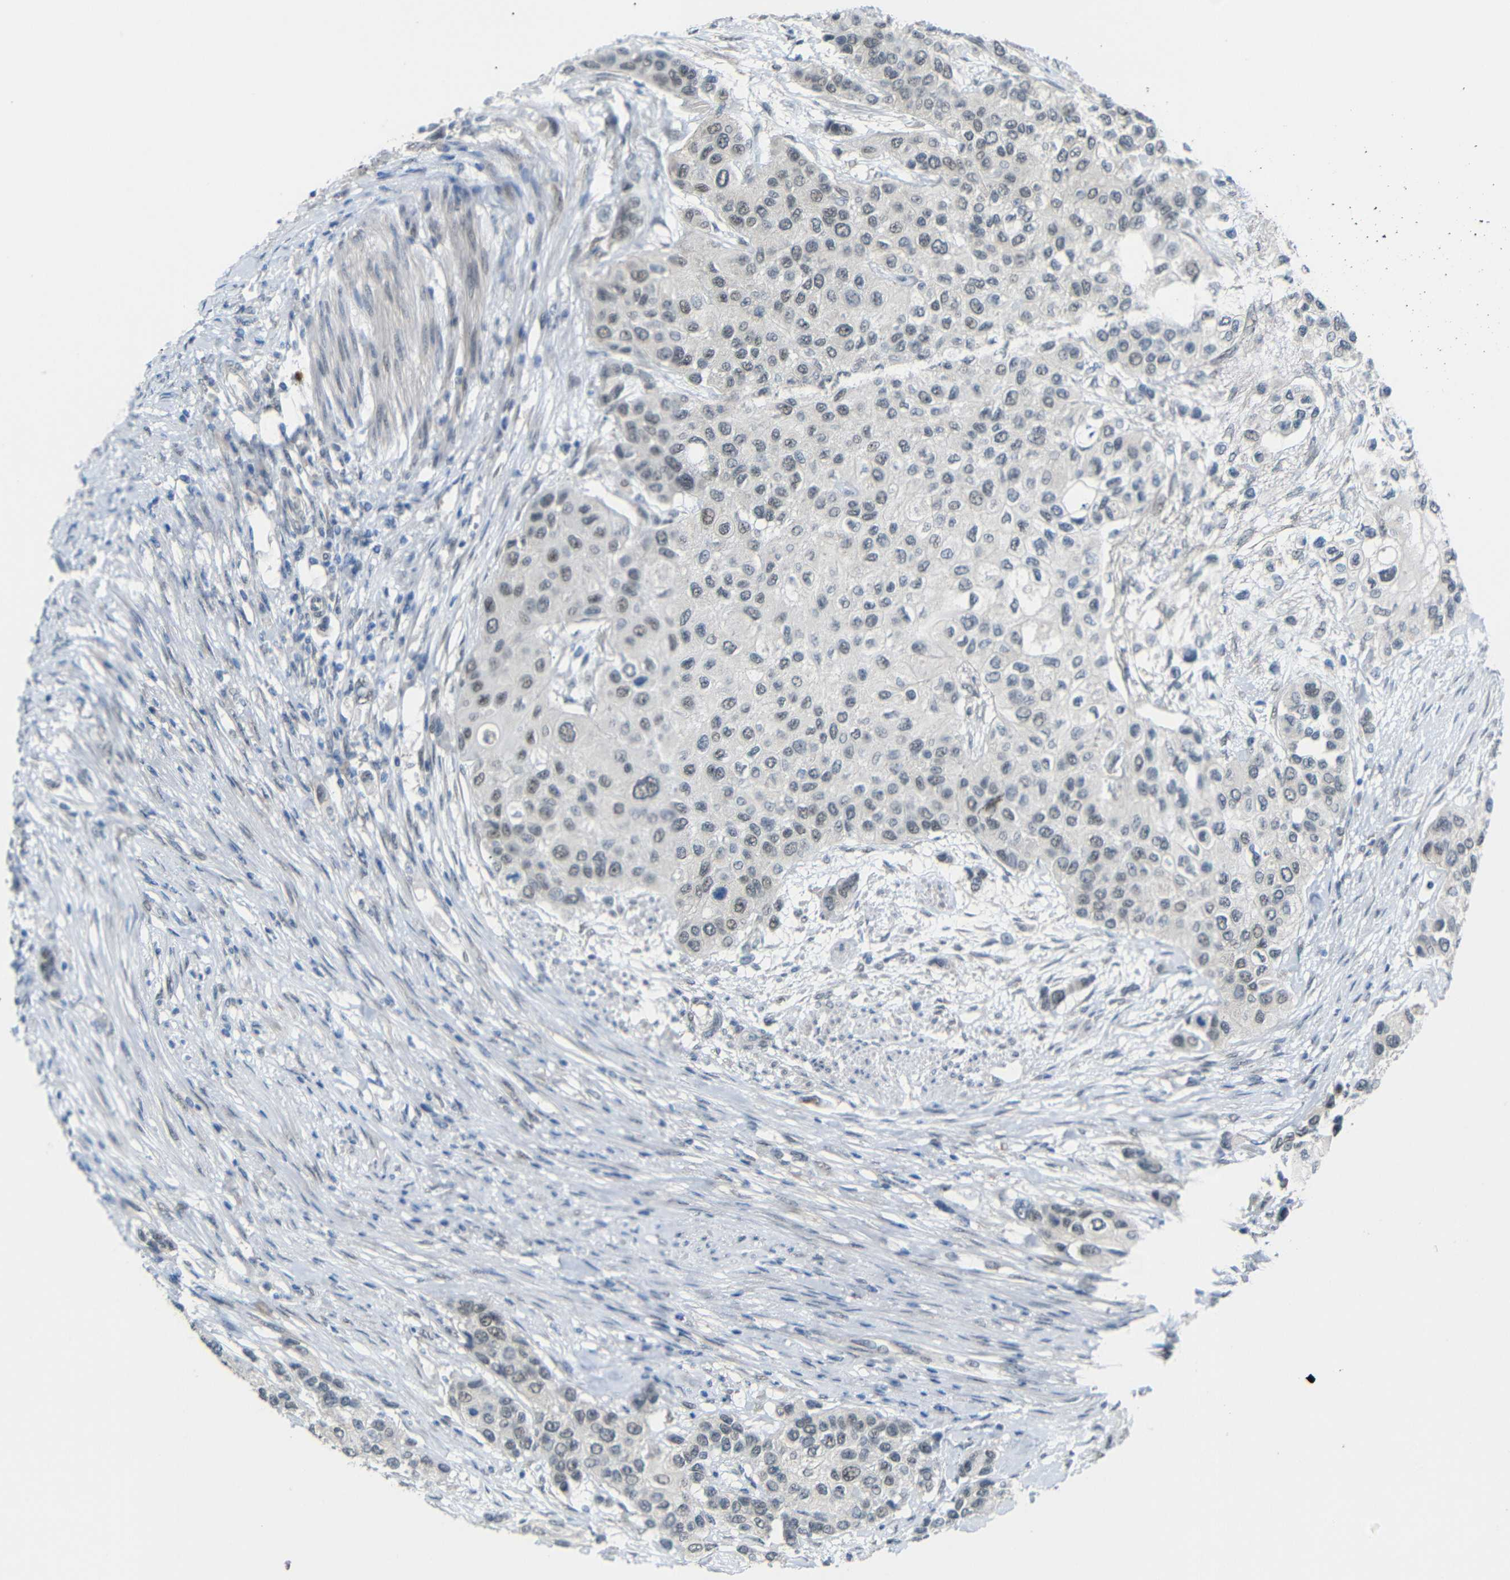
{"staining": {"intensity": "weak", "quantity": "<25%", "location": "cytoplasmic/membranous"}, "tissue": "urothelial cancer", "cell_type": "Tumor cells", "image_type": "cancer", "snomed": [{"axis": "morphology", "description": "Urothelial carcinoma, High grade"}, {"axis": "topography", "description": "Urinary bladder"}], "caption": "Histopathology image shows no significant protein positivity in tumor cells of high-grade urothelial carcinoma.", "gene": "GPR158", "patient": {"sex": "female", "age": 56}}